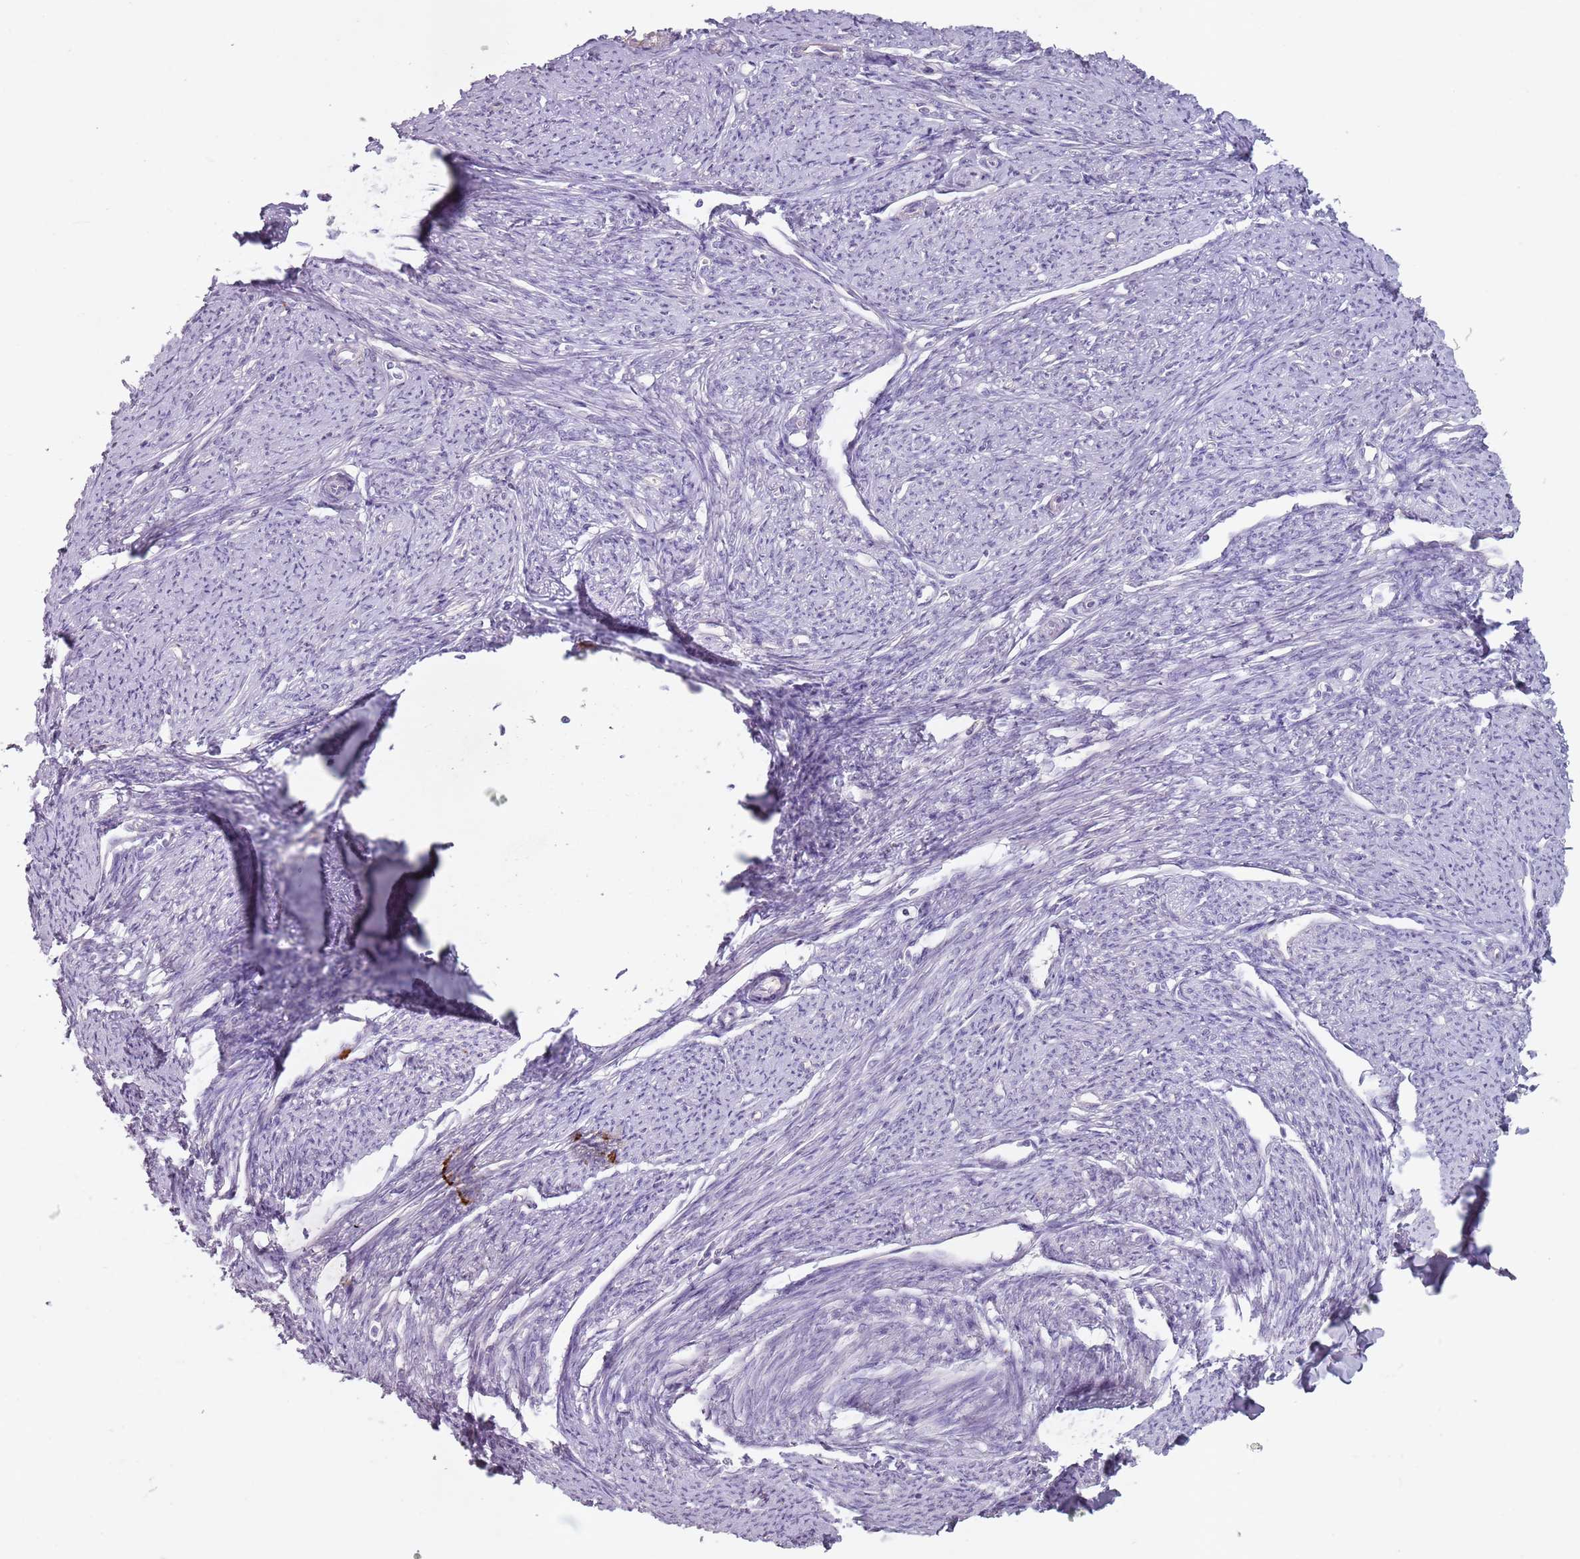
{"staining": {"intensity": "negative", "quantity": "none", "location": "none"}, "tissue": "smooth muscle", "cell_type": "Smooth muscle cells", "image_type": "normal", "snomed": [{"axis": "morphology", "description": "Normal tissue, NOS"}, {"axis": "topography", "description": "Smooth muscle"}, {"axis": "topography", "description": "Uterus"}], "caption": "Unremarkable smooth muscle was stained to show a protein in brown. There is no significant expression in smooth muscle cells. Brightfield microscopy of immunohistochemistry stained with DAB (3,3'-diaminobenzidine) (brown) and hematoxylin (blue), captured at high magnification.", "gene": "STYK1", "patient": {"sex": "female", "age": 59}}